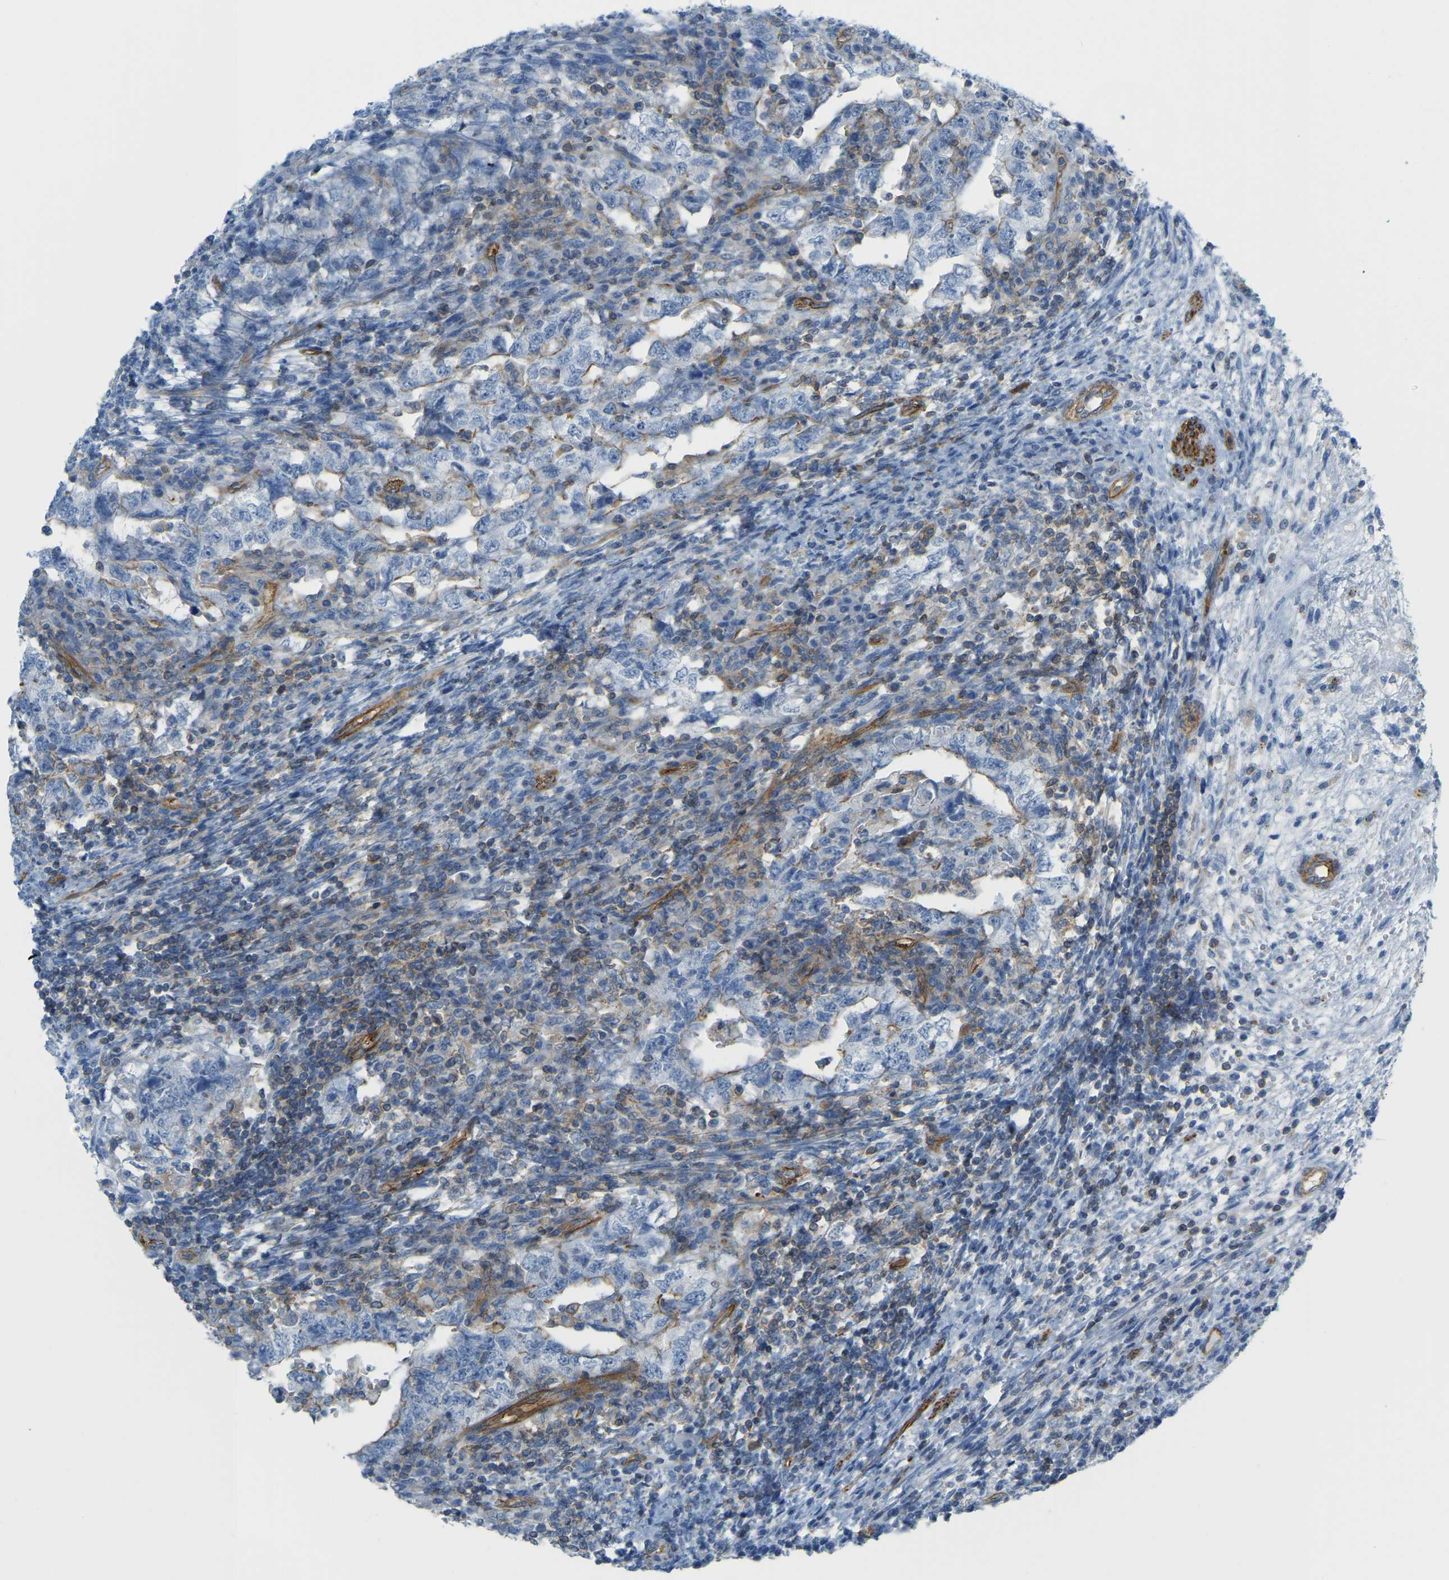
{"staining": {"intensity": "negative", "quantity": "none", "location": "none"}, "tissue": "testis cancer", "cell_type": "Tumor cells", "image_type": "cancer", "snomed": [{"axis": "morphology", "description": "Carcinoma, Embryonal, NOS"}, {"axis": "topography", "description": "Testis"}], "caption": "Embryonal carcinoma (testis) stained for a protein using immunohistochemistry (IHC) reveals no expression tumor cells.", "gene": "MYL3", "patient": {"sex": "male", "age": 26}}